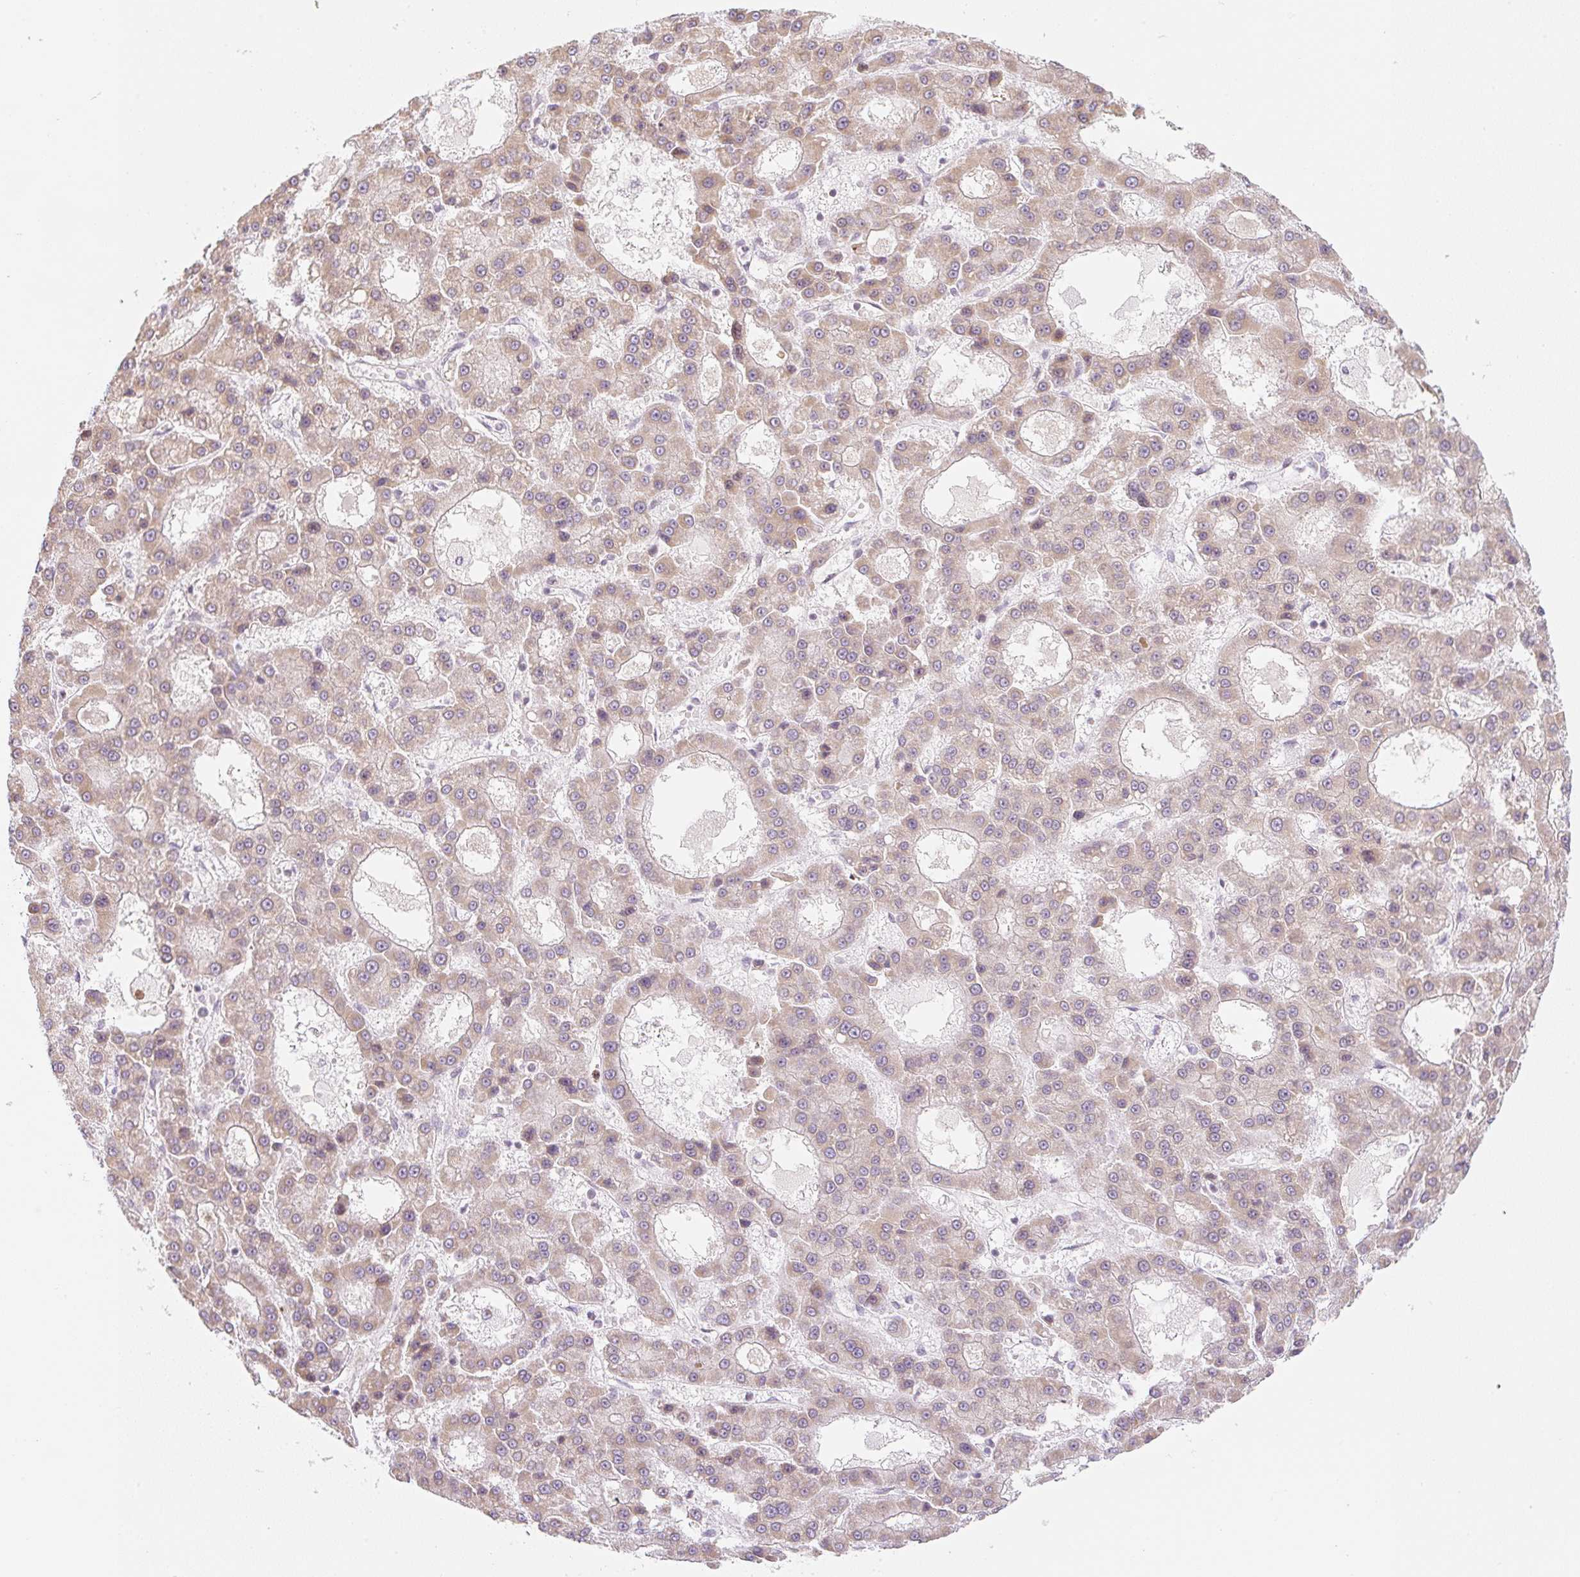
{"staining": {"intensity": "moderate", "quantity": ">75%", "location": "cytoplasmic/membranous"}, "tissue": "liver cancer", "cell_type": "Tumor cells", "image_type": "cancer", "snomed": [{"axis": "morphology", "description": "Carcinoma, Hepatocellular, NOS"}, {"axis": "topography", "description": "Liver"}], "caption": "The histopathology image displays staining of liver hepatocellular carcinoma, revealing moderate cytoplasmic/membranous protein staining (brown color) within tumor cells. Using DAB (brown) and hematoxylin (blue) stains, captured at high magnification using brightfield microscopy.", "gene": "CASKIN1", "patient": {"sex": "male", "age": 70}}